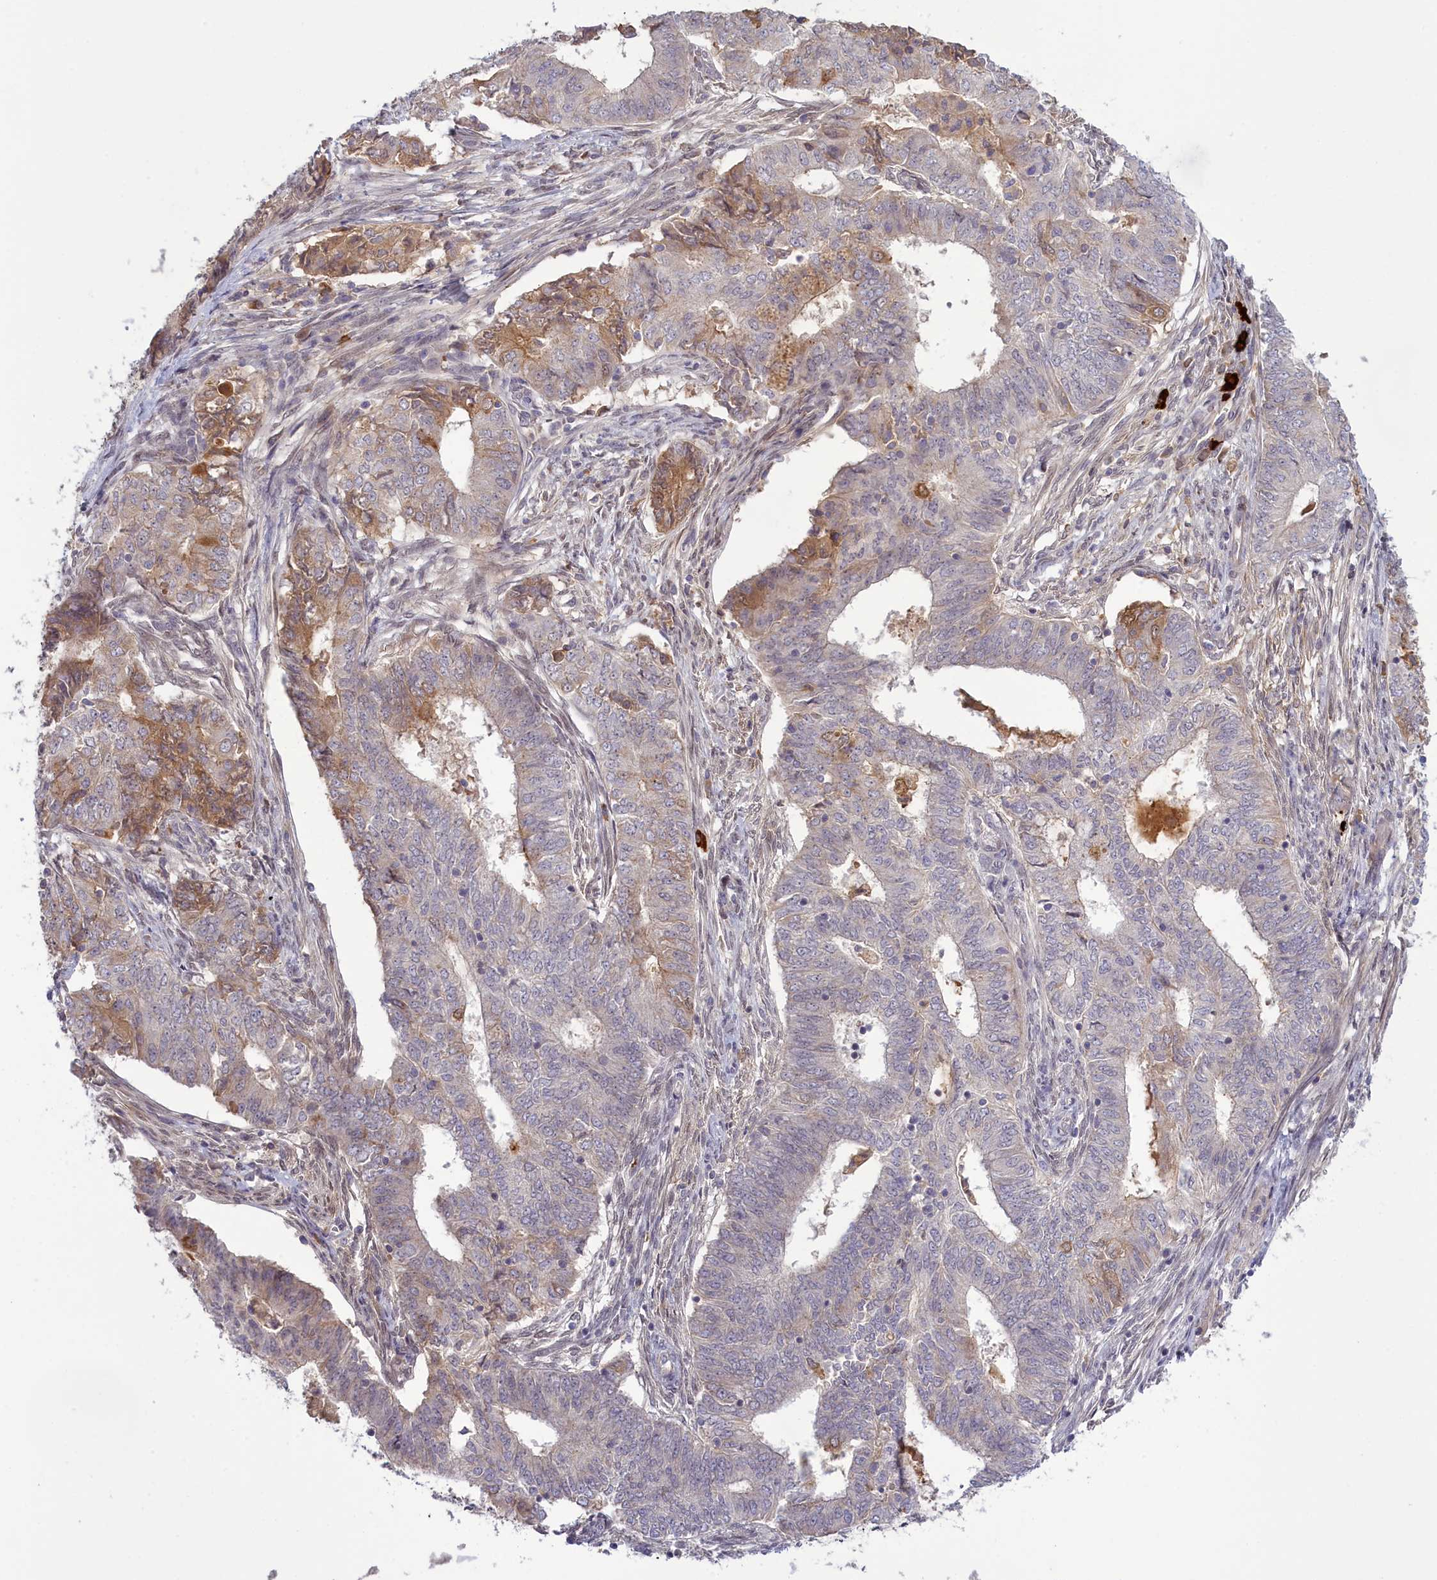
{"staining": {"intensity": "moderate", "quantity": "<25%", "location": "cytoplasmic/membranous"}, "tissue": "endometrial cancer", "cell_type": "Tumor cells", "image_type": "cancer", "snomed": [{"axis": "morphology", "description": "Adenocarcinoma, NOS"}, {"axis": "topography", "description": "Endometrium"}], "caption": "An immunohistochemistry histopathology image of neoplastic tissue is shown. Protein staining in brown highlights moderate cytoplasmic/membranous positivity in adenocarcinoma (endometrial) within tumor cells.", "gene": "RRAD", "patient": {"sex": "female", "age": 62}}